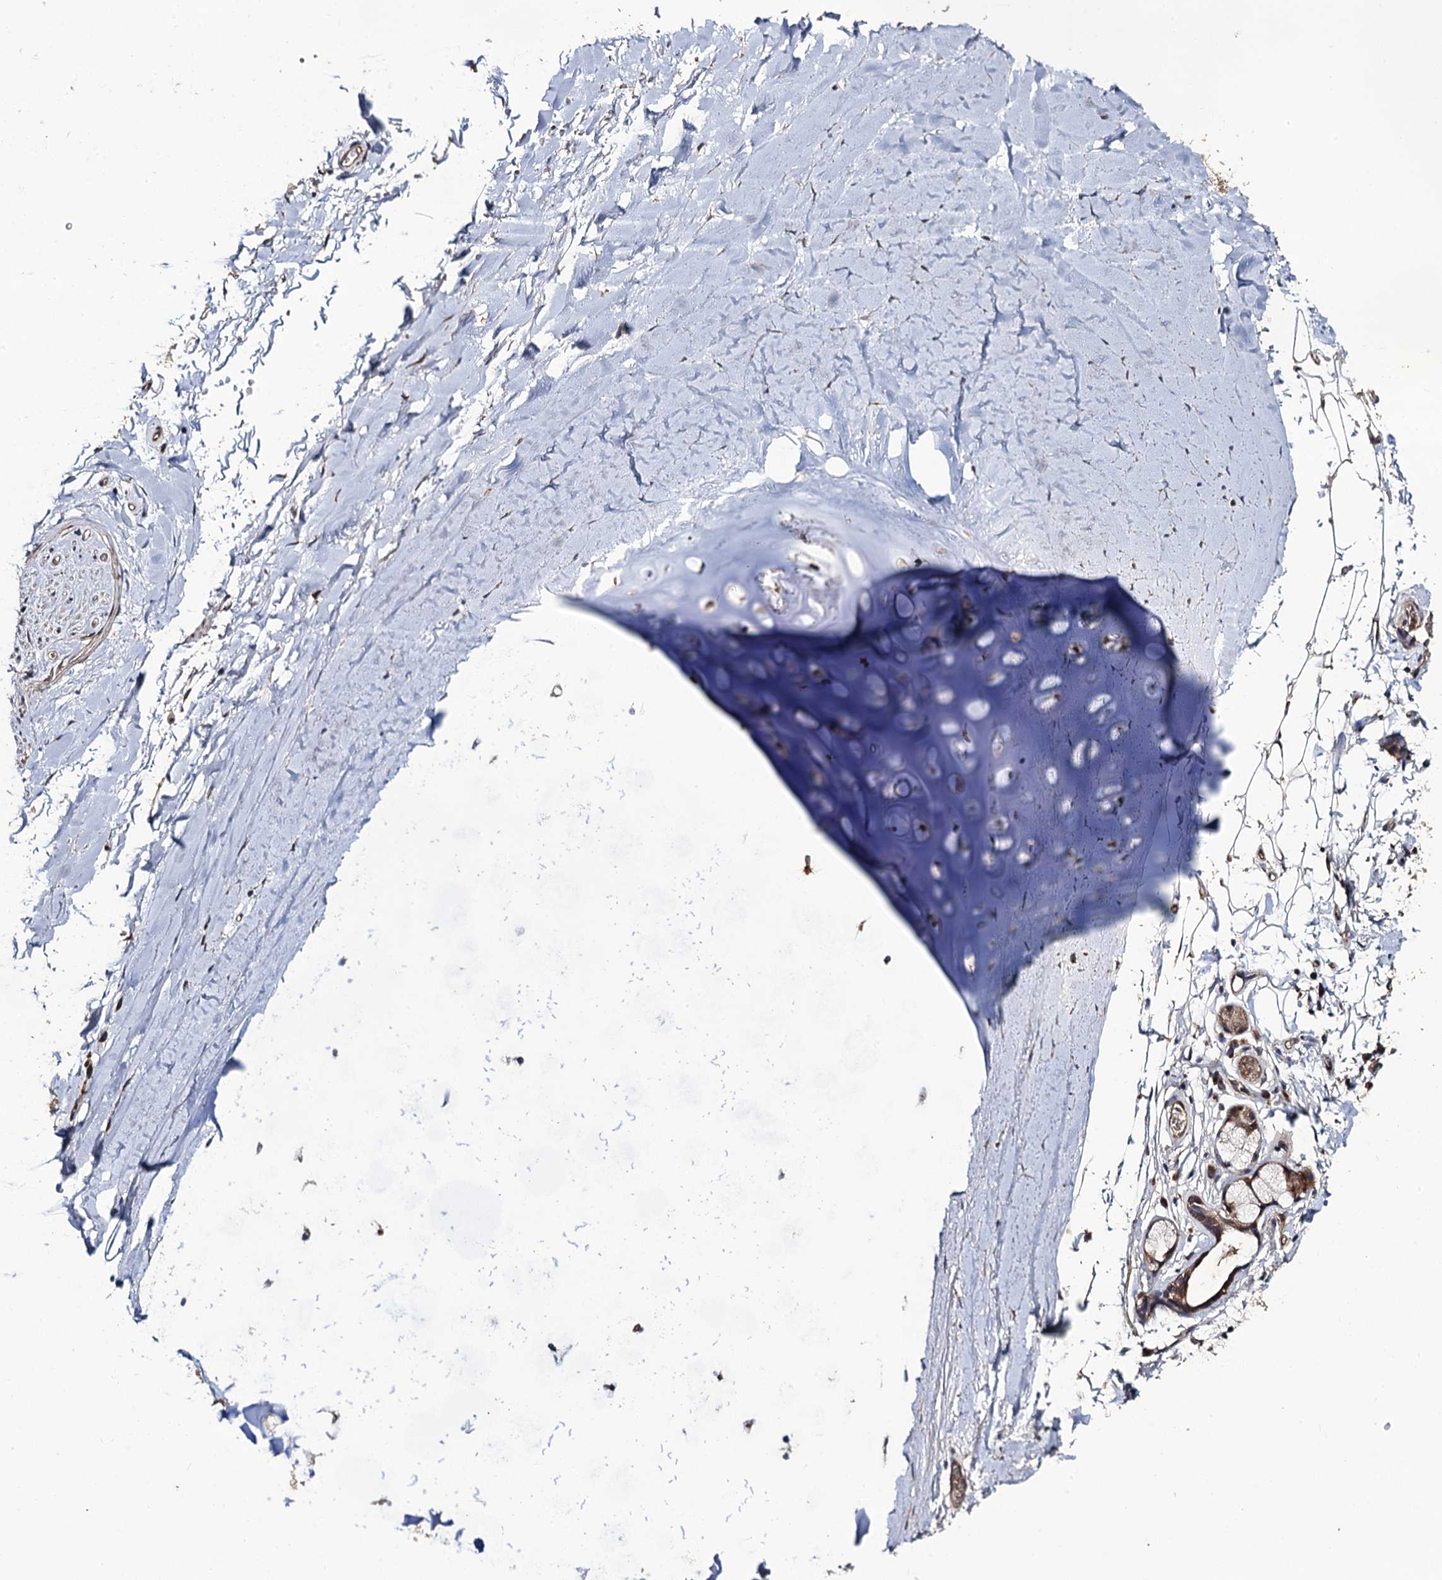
{"staining": {"intensity": "negative", "quantity": "none", "location": "none"}, "tissue": "adipose tissue", "cell_type": "Adipocytes", "image_type": "normal", "snomed": [{"axis": "morphology", "description": "Normal tissue, NOS"}, {"axis": "topography", "description": "Lymph node"}, {"axis": "topography", "description": "Bronchus"}], "caption": "Immunohistochemistry (IHC) image of unremarkable adipose tissue: adipose tissue stained with DAB exhibits no significant protein positivity in adipocytes.", "gene": "LRRC63", "patient": {"sex": "male", "age": 63}}